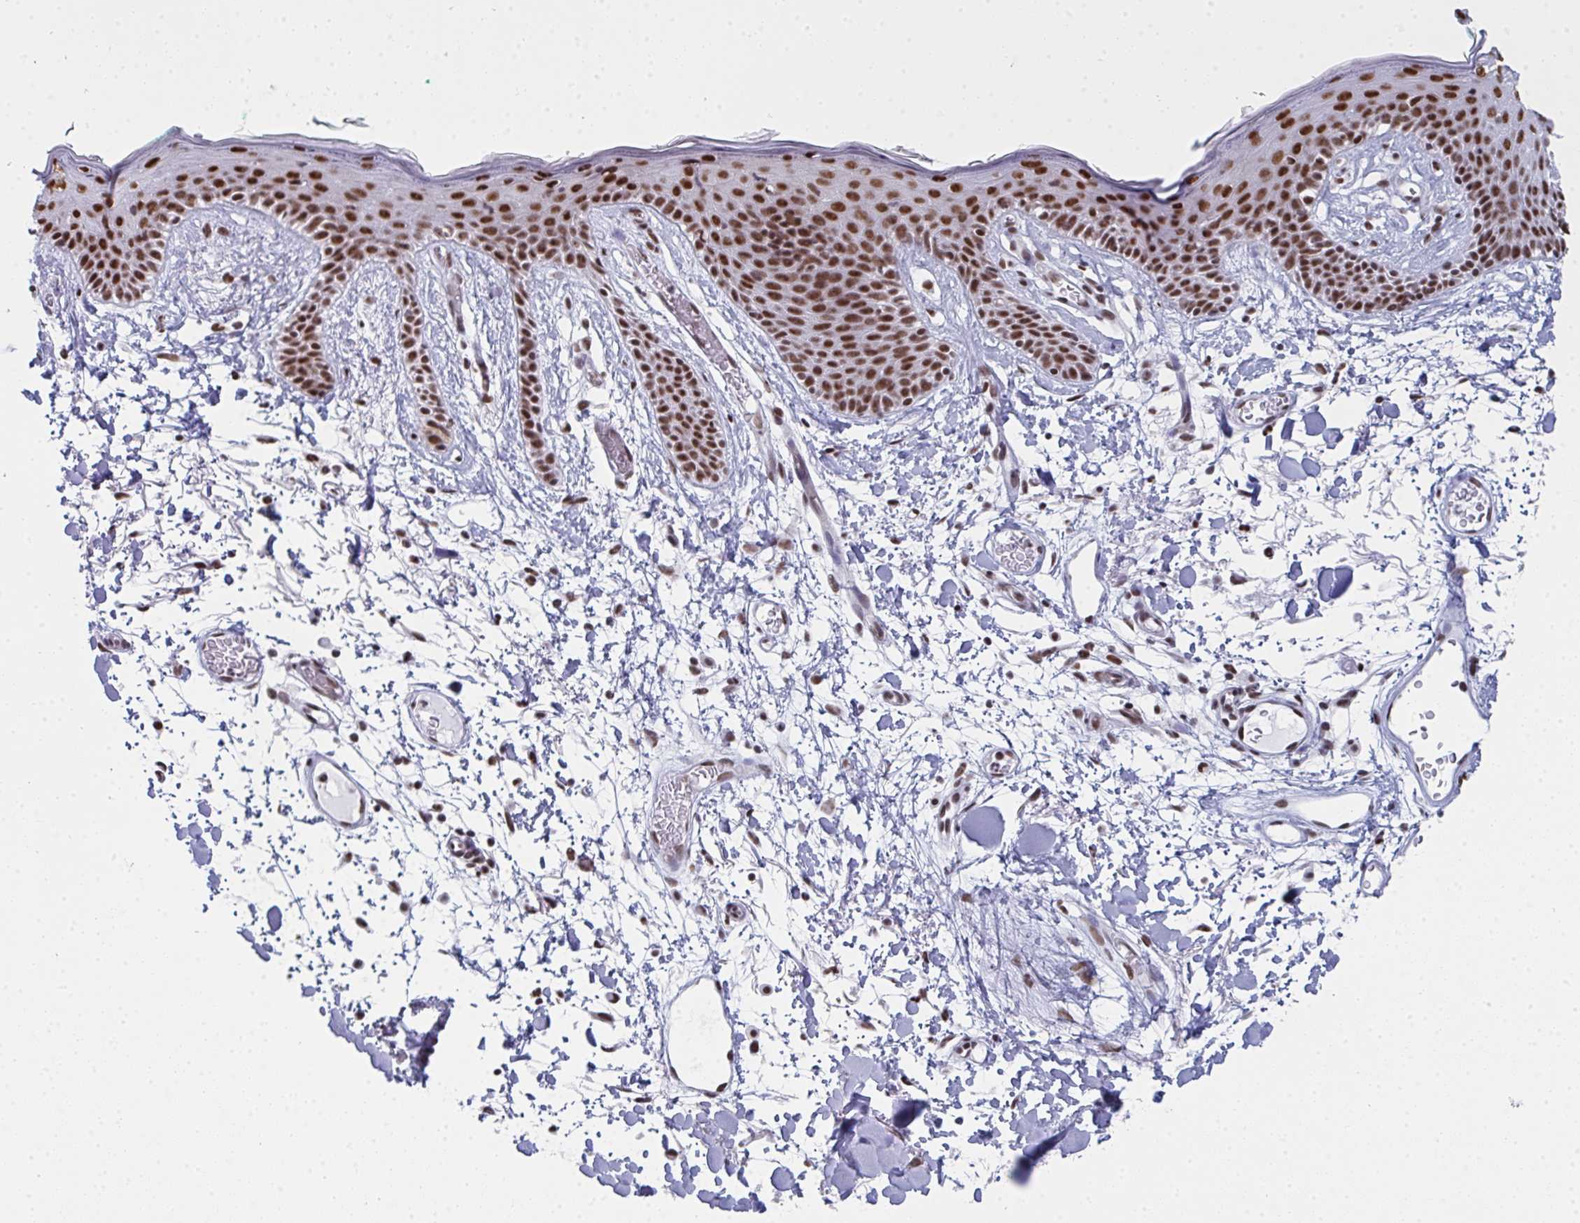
{"staining": {"intensity": "strong", "quantity": ">75%", "location": "nuclear"}, "tissue": "skin", "cell_type": "Fibroblasts", "image_type": "normal", "snomed": [{"axis": "morphology", "description": "Normal tissue, NOS"}, {"axis": "topography", "description": "Skin"}], "caption": "Unremarkable skin exhibits strong nuclear positivity in about >75% of fibroblasts, visualized by immunohistochemistry. (Stains: DAB in brown, nuclei in blue, Microscopy: brightfield microscopy at high magnification).", "gene": "SNRNP70", "patient": {"sex": "male", "age": 79}}